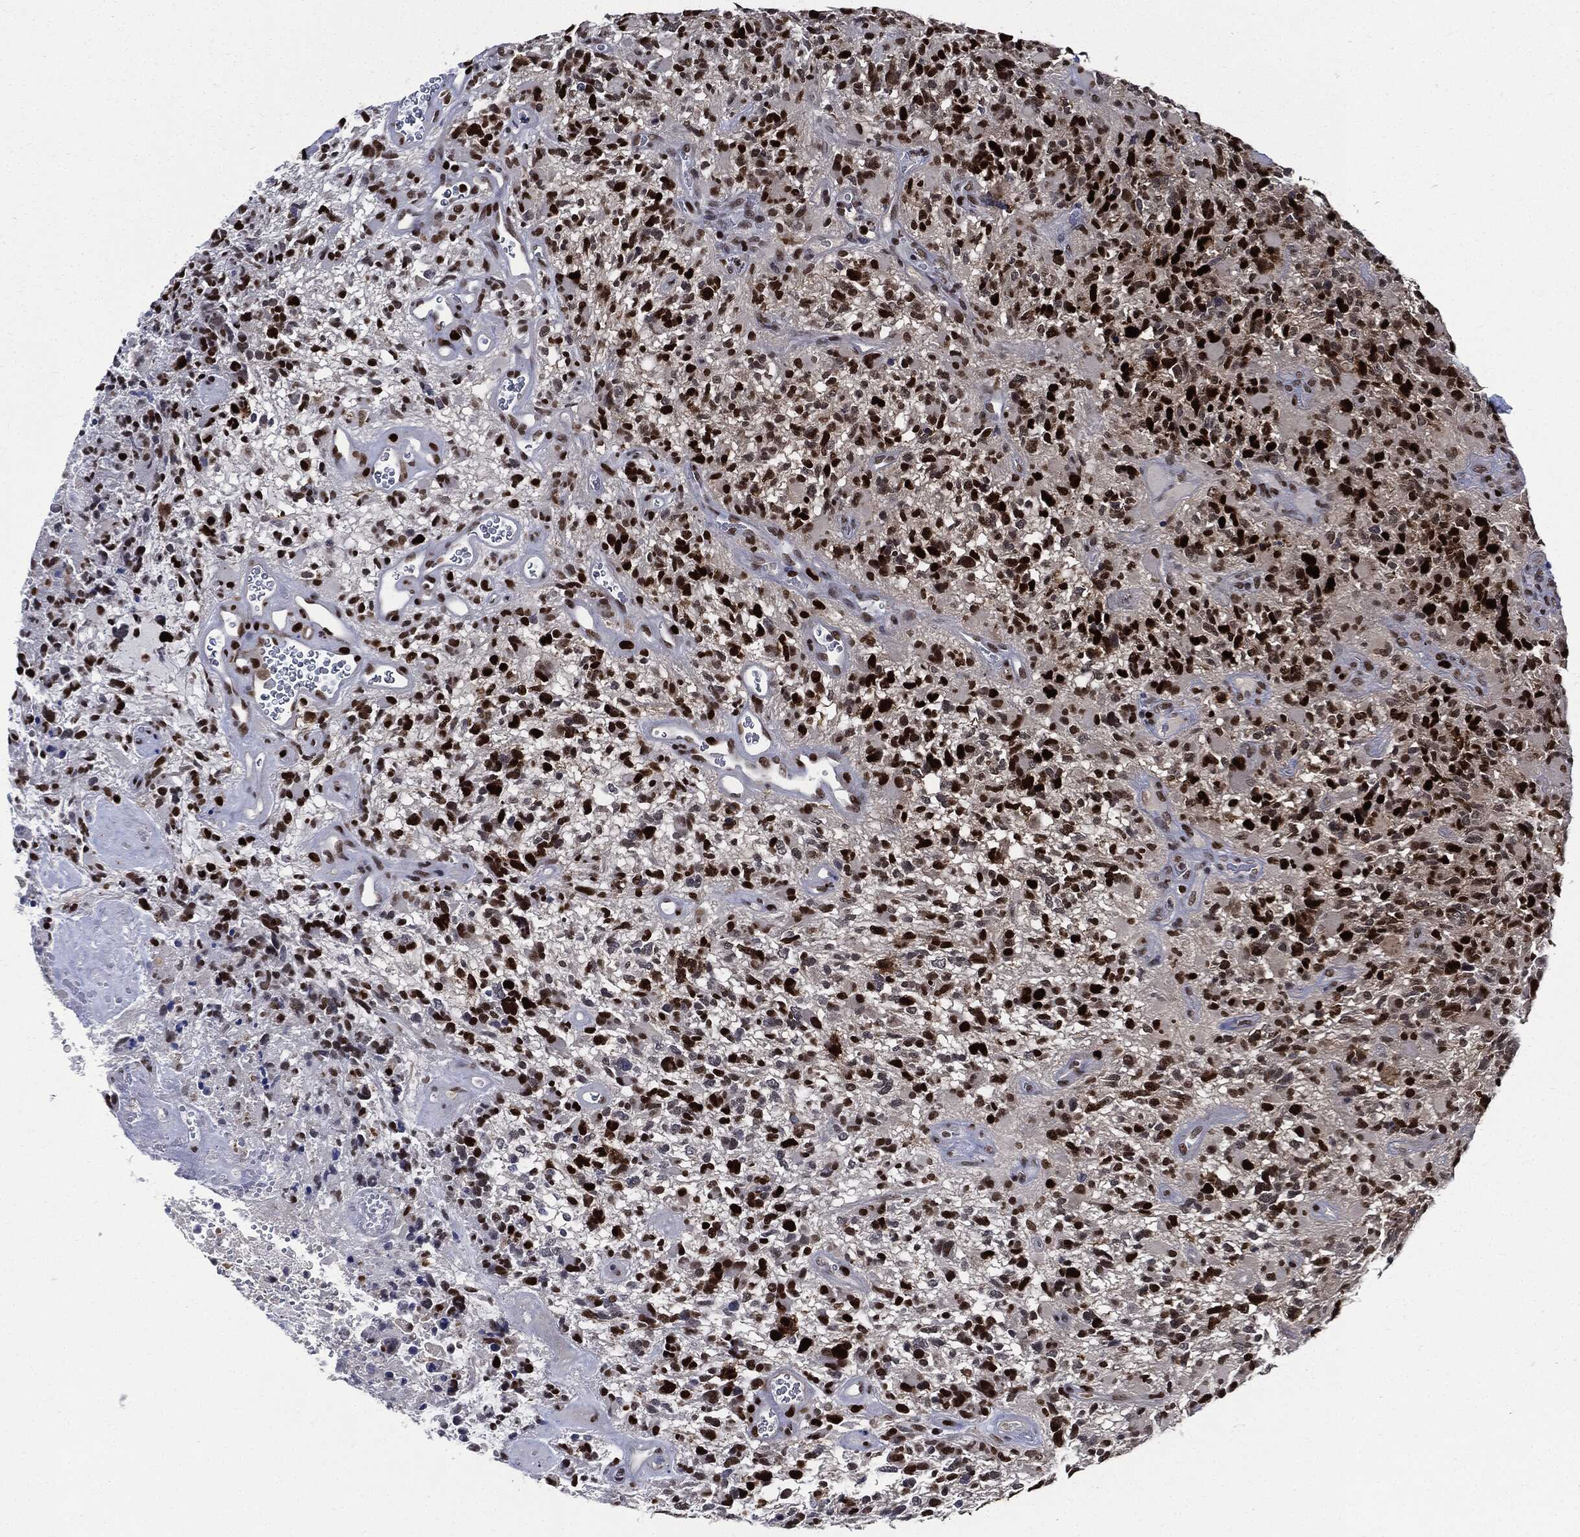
{"staining": {"intensity": "strong", "quantity": ">75%", "location": "nuclear"}, "tissue": "glioma", "cell_type": "Tumor cells", "image_type": "cancer", "snomed": [{"axis": "morphology", "description": "Glioma, malignant, High grade"}, {"axis": "topography", "description": "Brain"}], "caption": "Glioma stained with a protein marker shows strong staining in tumor cells.", "gene": "PCNA", "patient": {"sex": "female", "age": 71}}